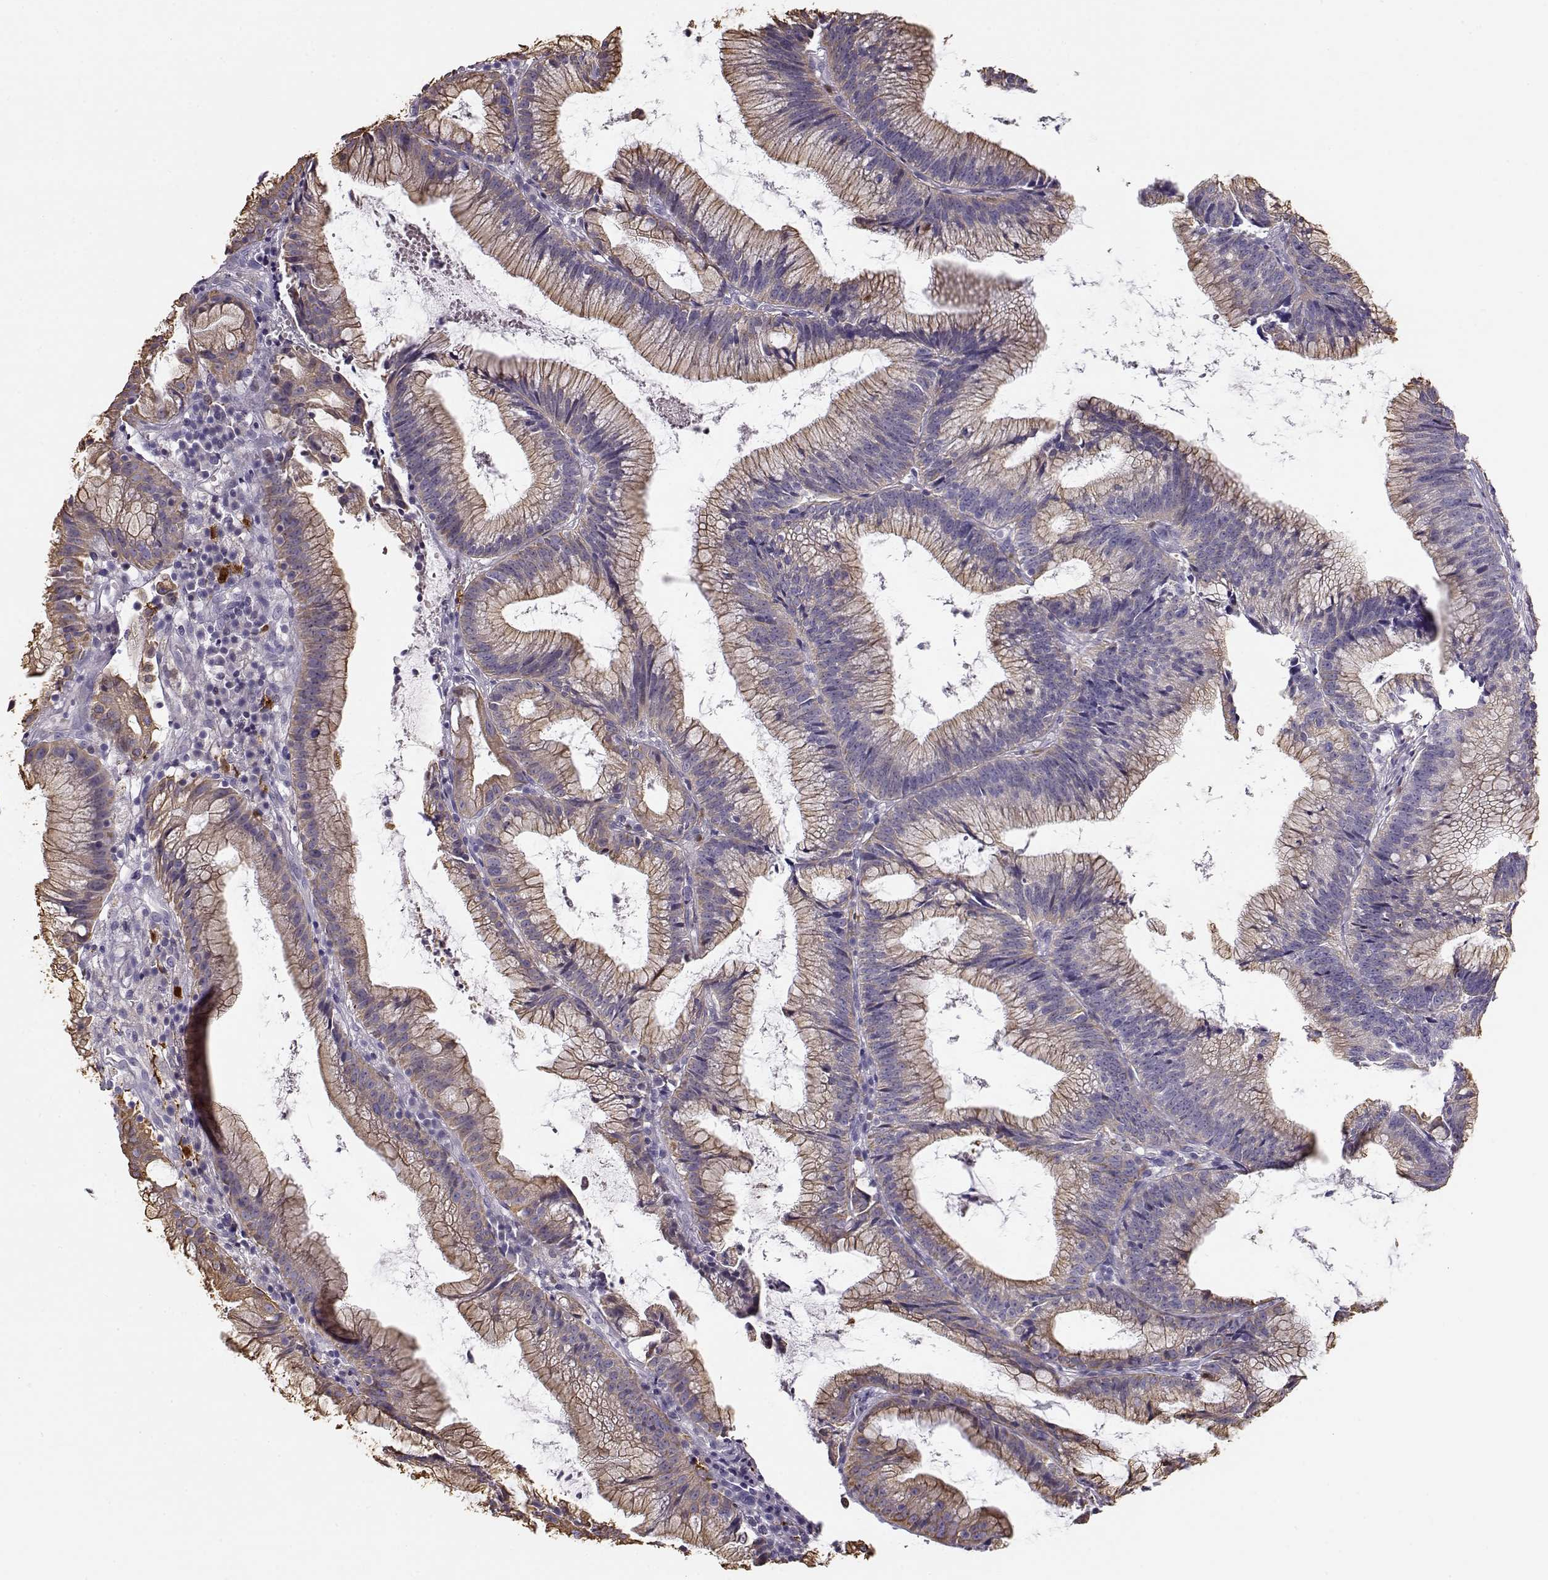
{"staining": {"intensity": "moderate", "quantity": ">75%", "location": "cytoplasmic/membranous"}, "tissue": "colorectal cancer", "cell_type": "Tumor cells", "image_type": "cancer", "snomed": [{"axis": "morphology", "description": "Adenocarcinoma, NOS"}, {"axis": "topography", "description": "Colon"}], "caption": "Immunohistochemical staining of colorectal cancer exhibits medium levels of moderate cytoplasmic/membranous expression in about >75% of tumor cells.", "gene": "S100B", "patient": {"sex": "female", "age": 78}}